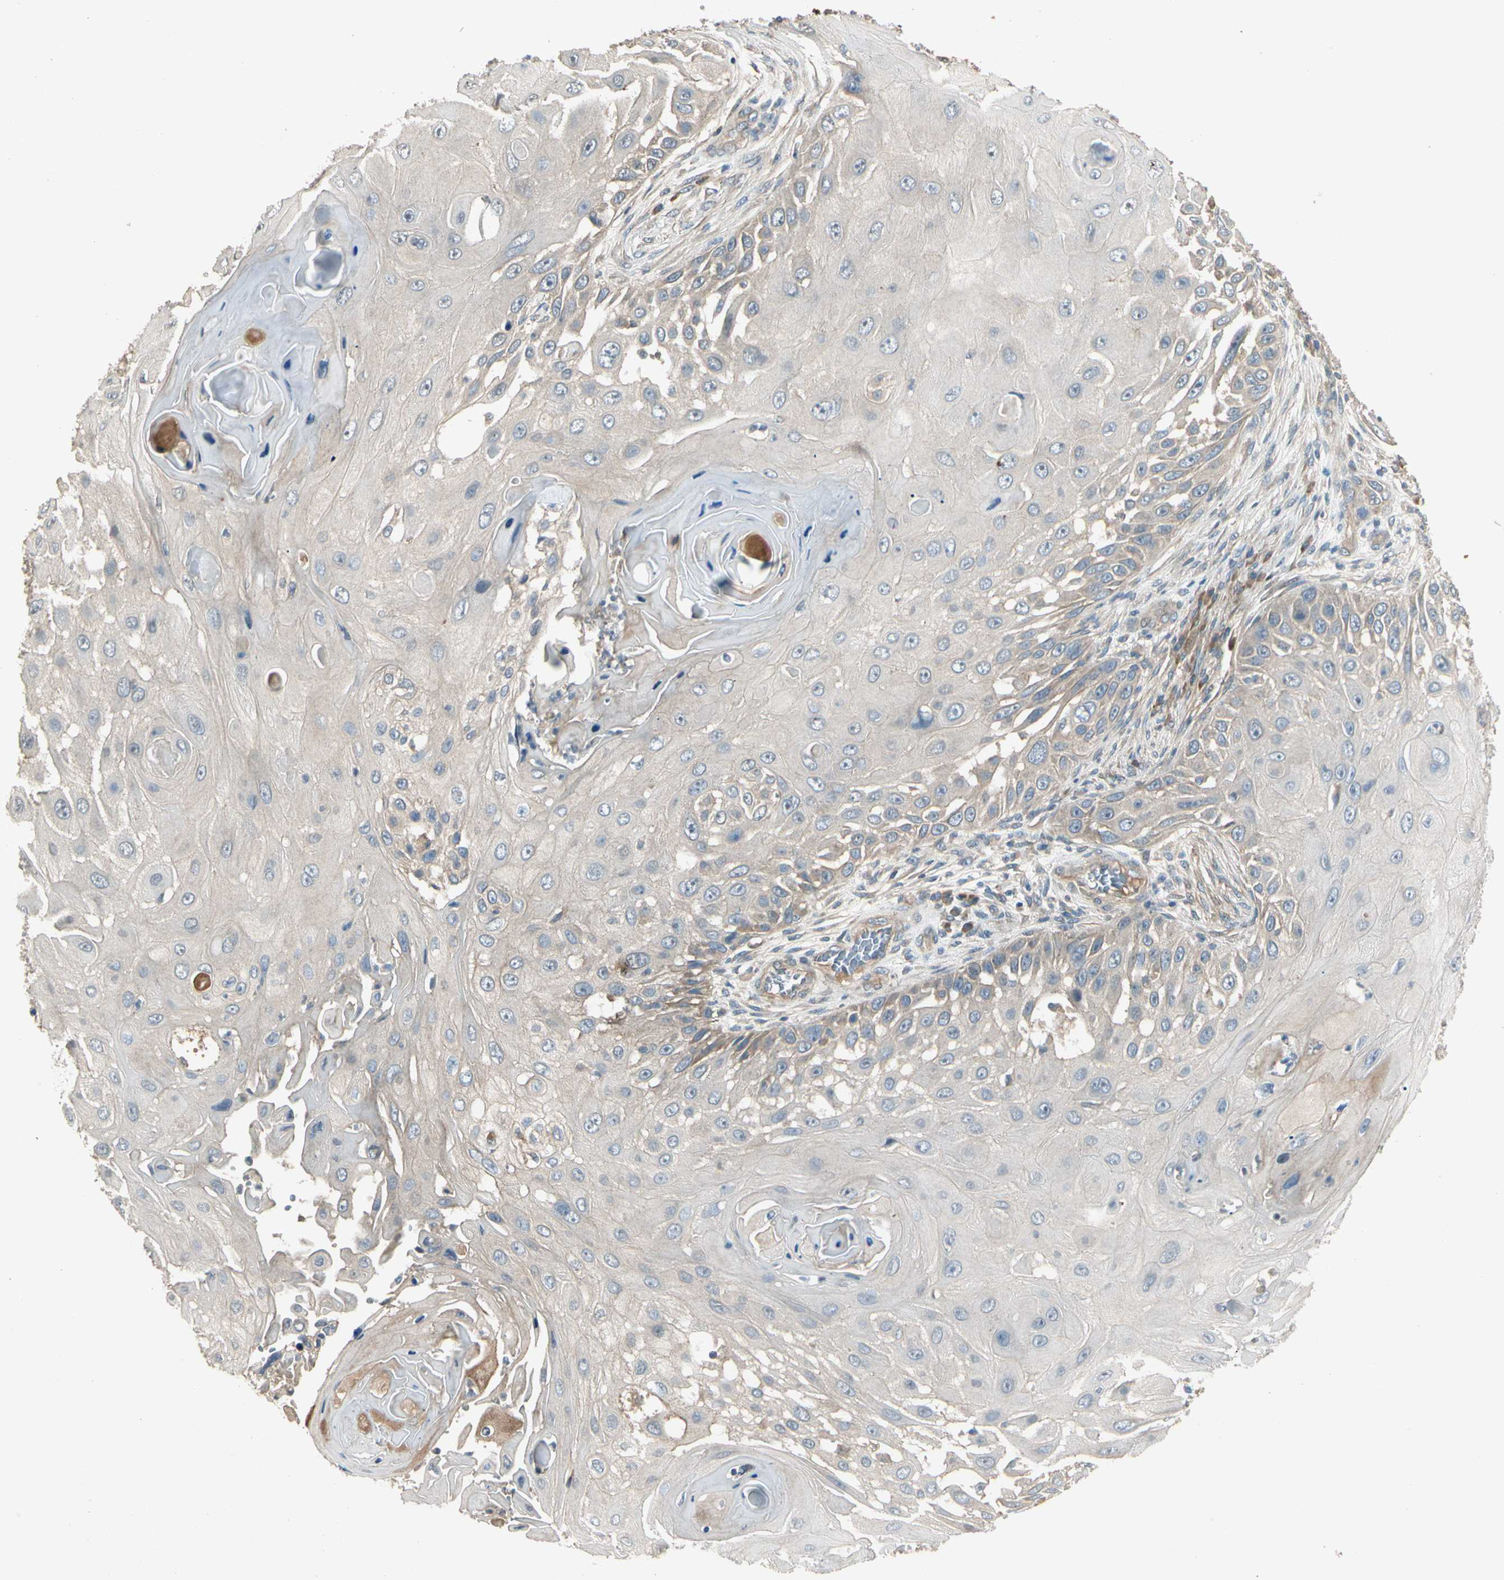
{"staining": {"intensity": "negative", "quantity": "none", "location": "none"}, "tissue": "skin cancer", "cell_type": "Tumor cells", "image_type": "cancer", "snomed": [{"axis": "morphology", "description": "Squamous cell carcinoma, NOS"}, {"axis": "topography", "description": "Skin"}], "caption": "IHC image of human skin cancer (squamous cell carcinoma) stained for a protein (brown), which demonstrates no expression in tumor cells.", "gene": "ACVR1", "patient": {"sex": "female", "age": 44}}